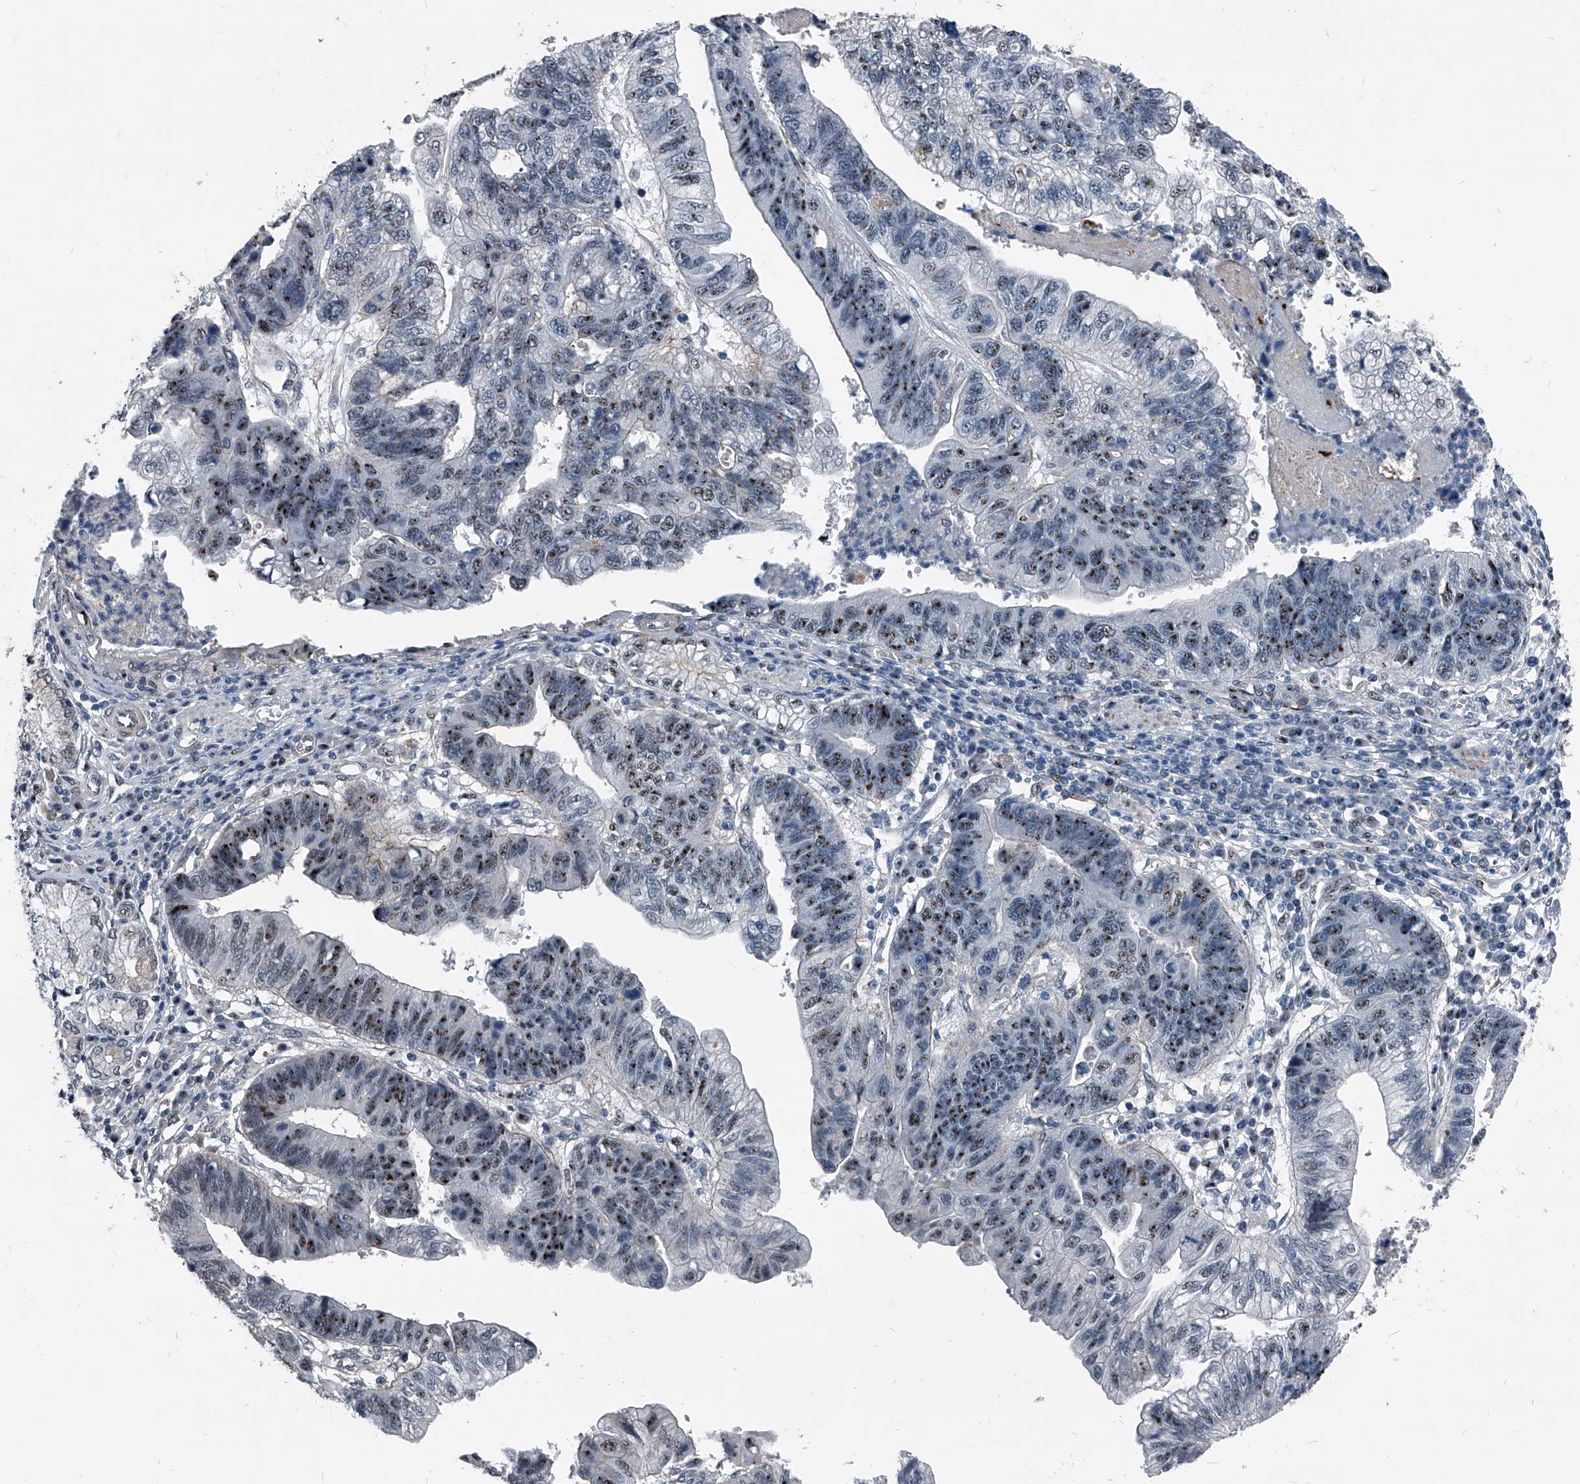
{"staining": {"intensity": "moderate", "quantity": ">75%", "location": "nuclear"}, "tissue": "stomach cancer", "cell_type": "Tumor cells", "image_type": "cancer", "snomed": [{"axis": "morphology", "description": "Adenocarcinoma, NOS"}, {"axis": "topography", "description": "Stomach"}], "caption": "The photomicrograph exhibits staining of adenocarcinoma (stomach), revealing moderate nuclear protein staining (brown color) within tumor cells.", "gene": "MEN1", "patient": {"sex": "male", "age": 59}}